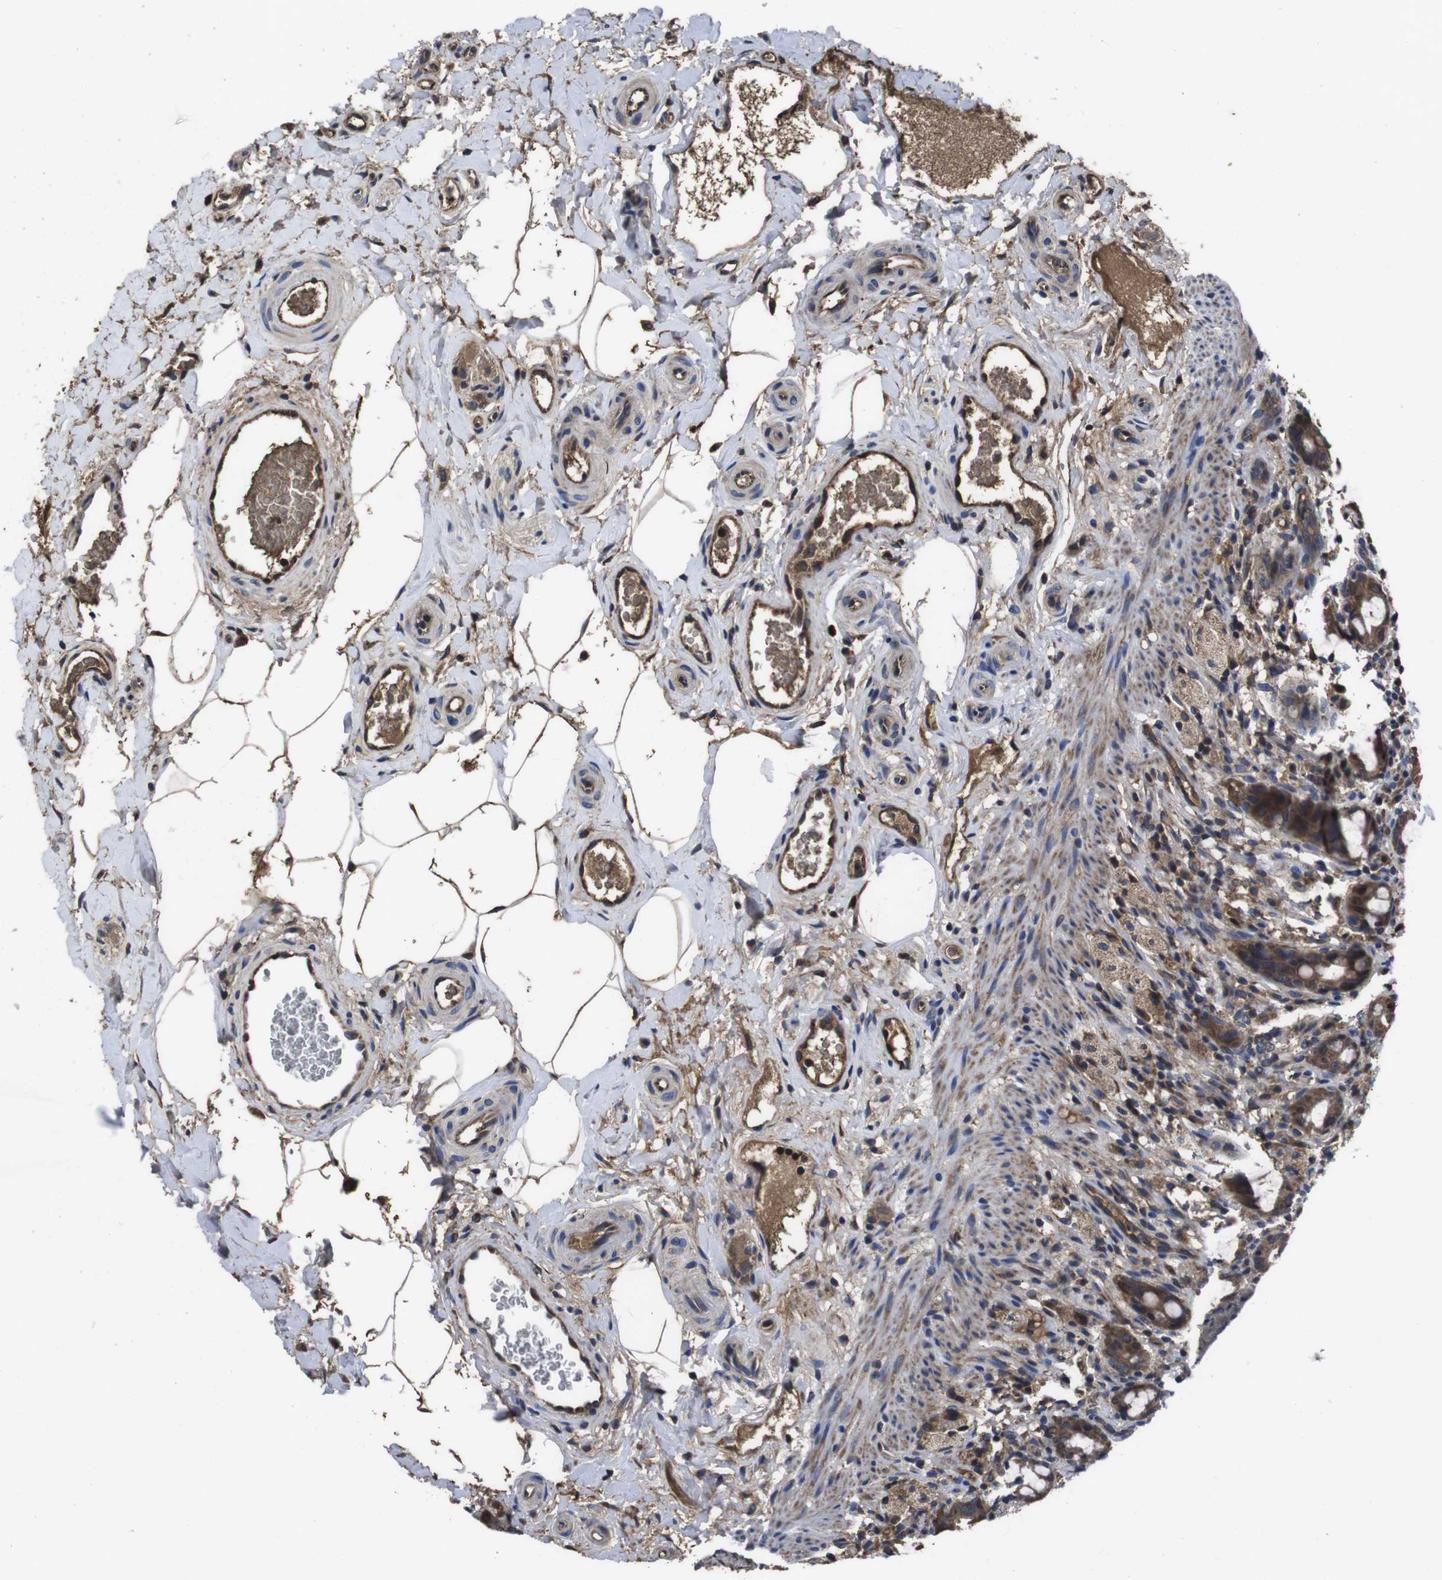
{"staining": {"intensity": "moderate", "quantity": ">75%", "location": "cytoplasmic/membranous"}, "tissue": "rectum", "cell_type": "Glandular cells", "image_type": "normal", "snomed": [{"axis": "morphology", "description": "Normal tissue, NOS"}, {"axis": "topography", "description": "Rectum"}], "caption": "The immunohistochemical stain shows moderate cytoplasmic/membranous staining in glandular cells of benign rectum. Immunohistochemistry stains the protein of interest in brown and the nuclei are stained blue.", "gene": "CXCL11", "patient": {"sex": "male", "age": 44}}